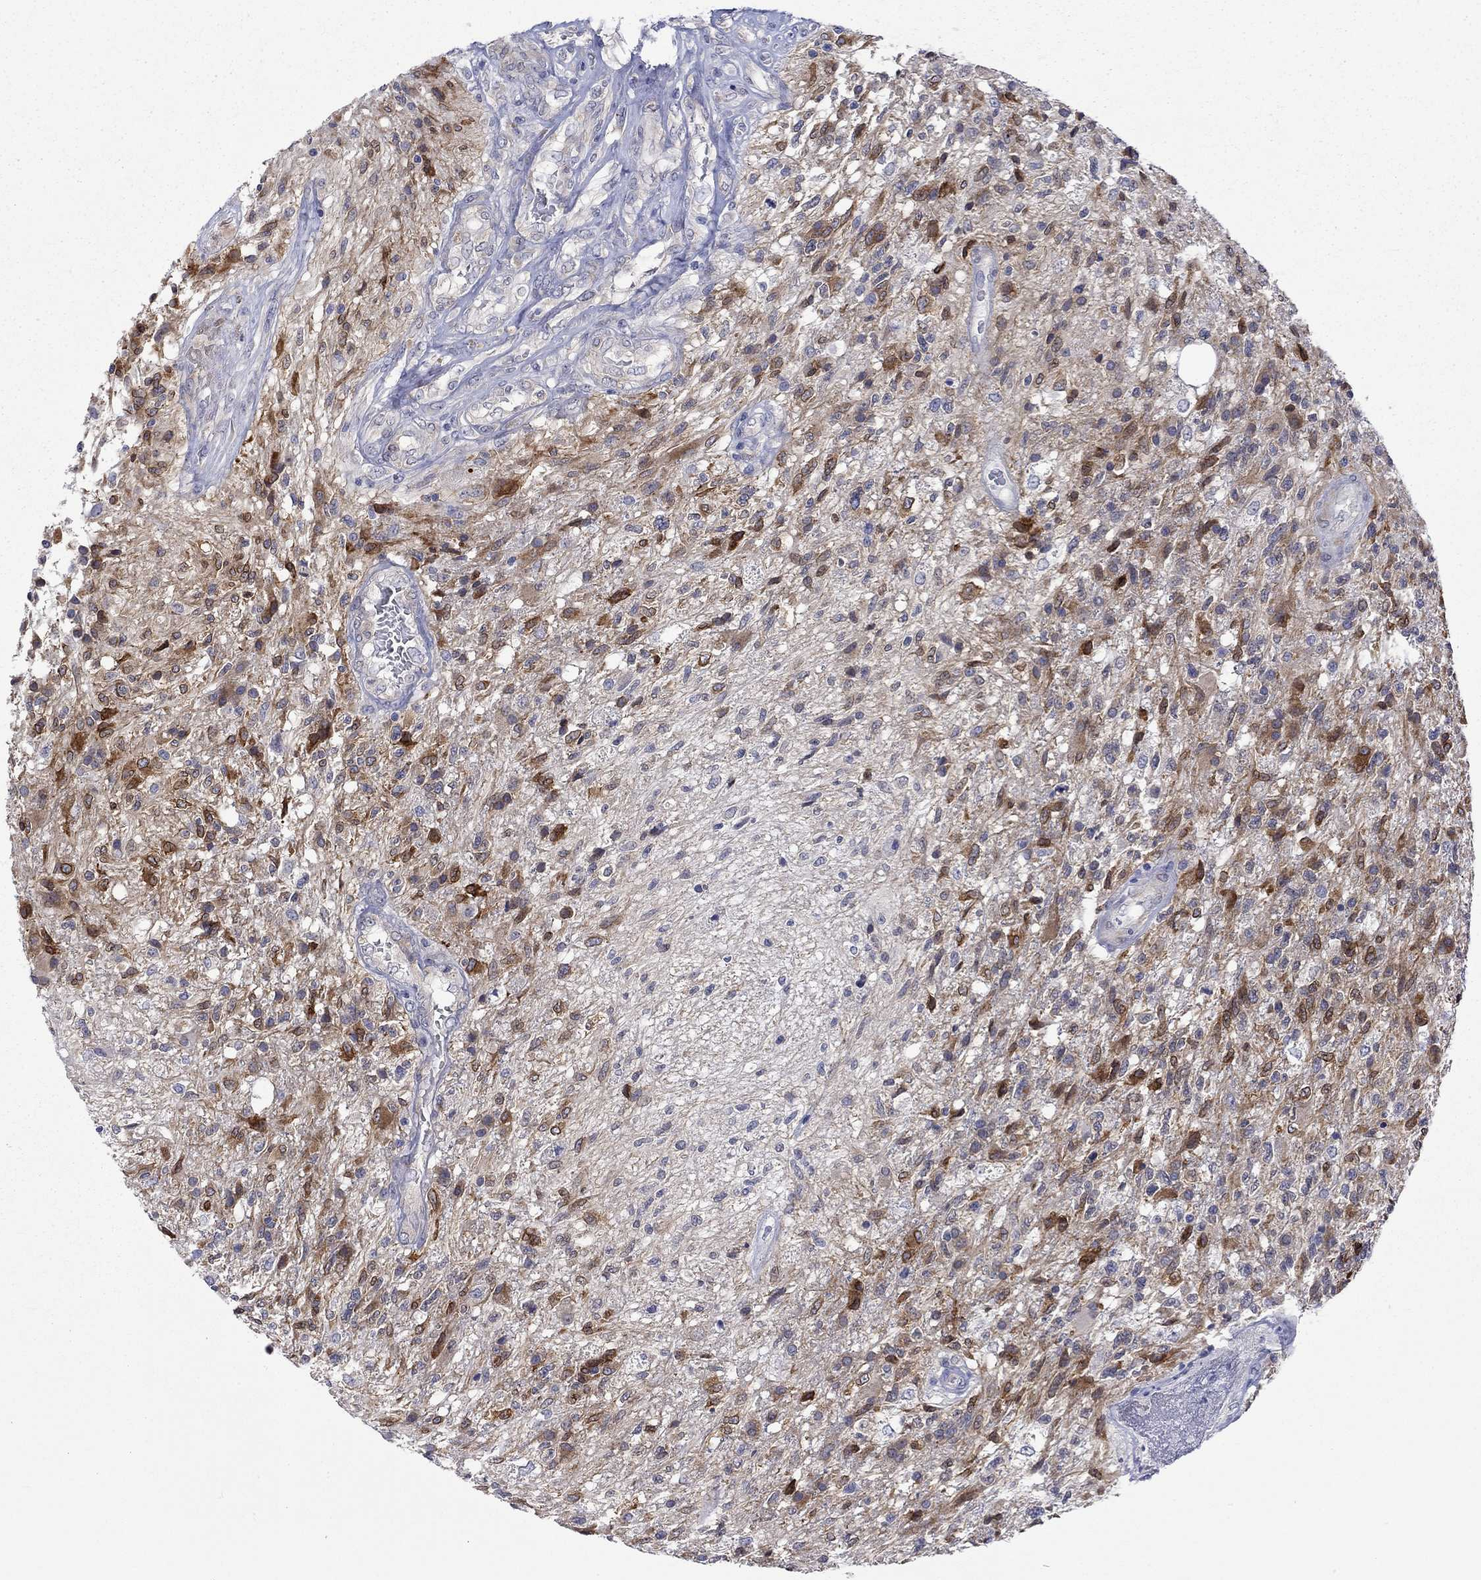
{"staining": {"intensity": "strong", "quantity": "<25%", "location": "cytoplasmic/membranous"}, "tissue": "glioma", "cell_type": "Tumor cells", "image_type": "cancer", "snomed": [{"axis": "morphology", "description": "Glioma, malignant, High grade"}, {"axis": "topography", "description": "Brain"}], "caption": "Protein staining demonstrates strong cytoplasmic/membranous positivity in about <25% of tumor cells in glioma. The staining was performed using DAB (3,3'-diaminobenzidine), with brown indicating positive protein expression. Nuclei are stained blue with hematoxylin.", "gene": "CERS1", "patient": {"sex": "male", "age": 56}}